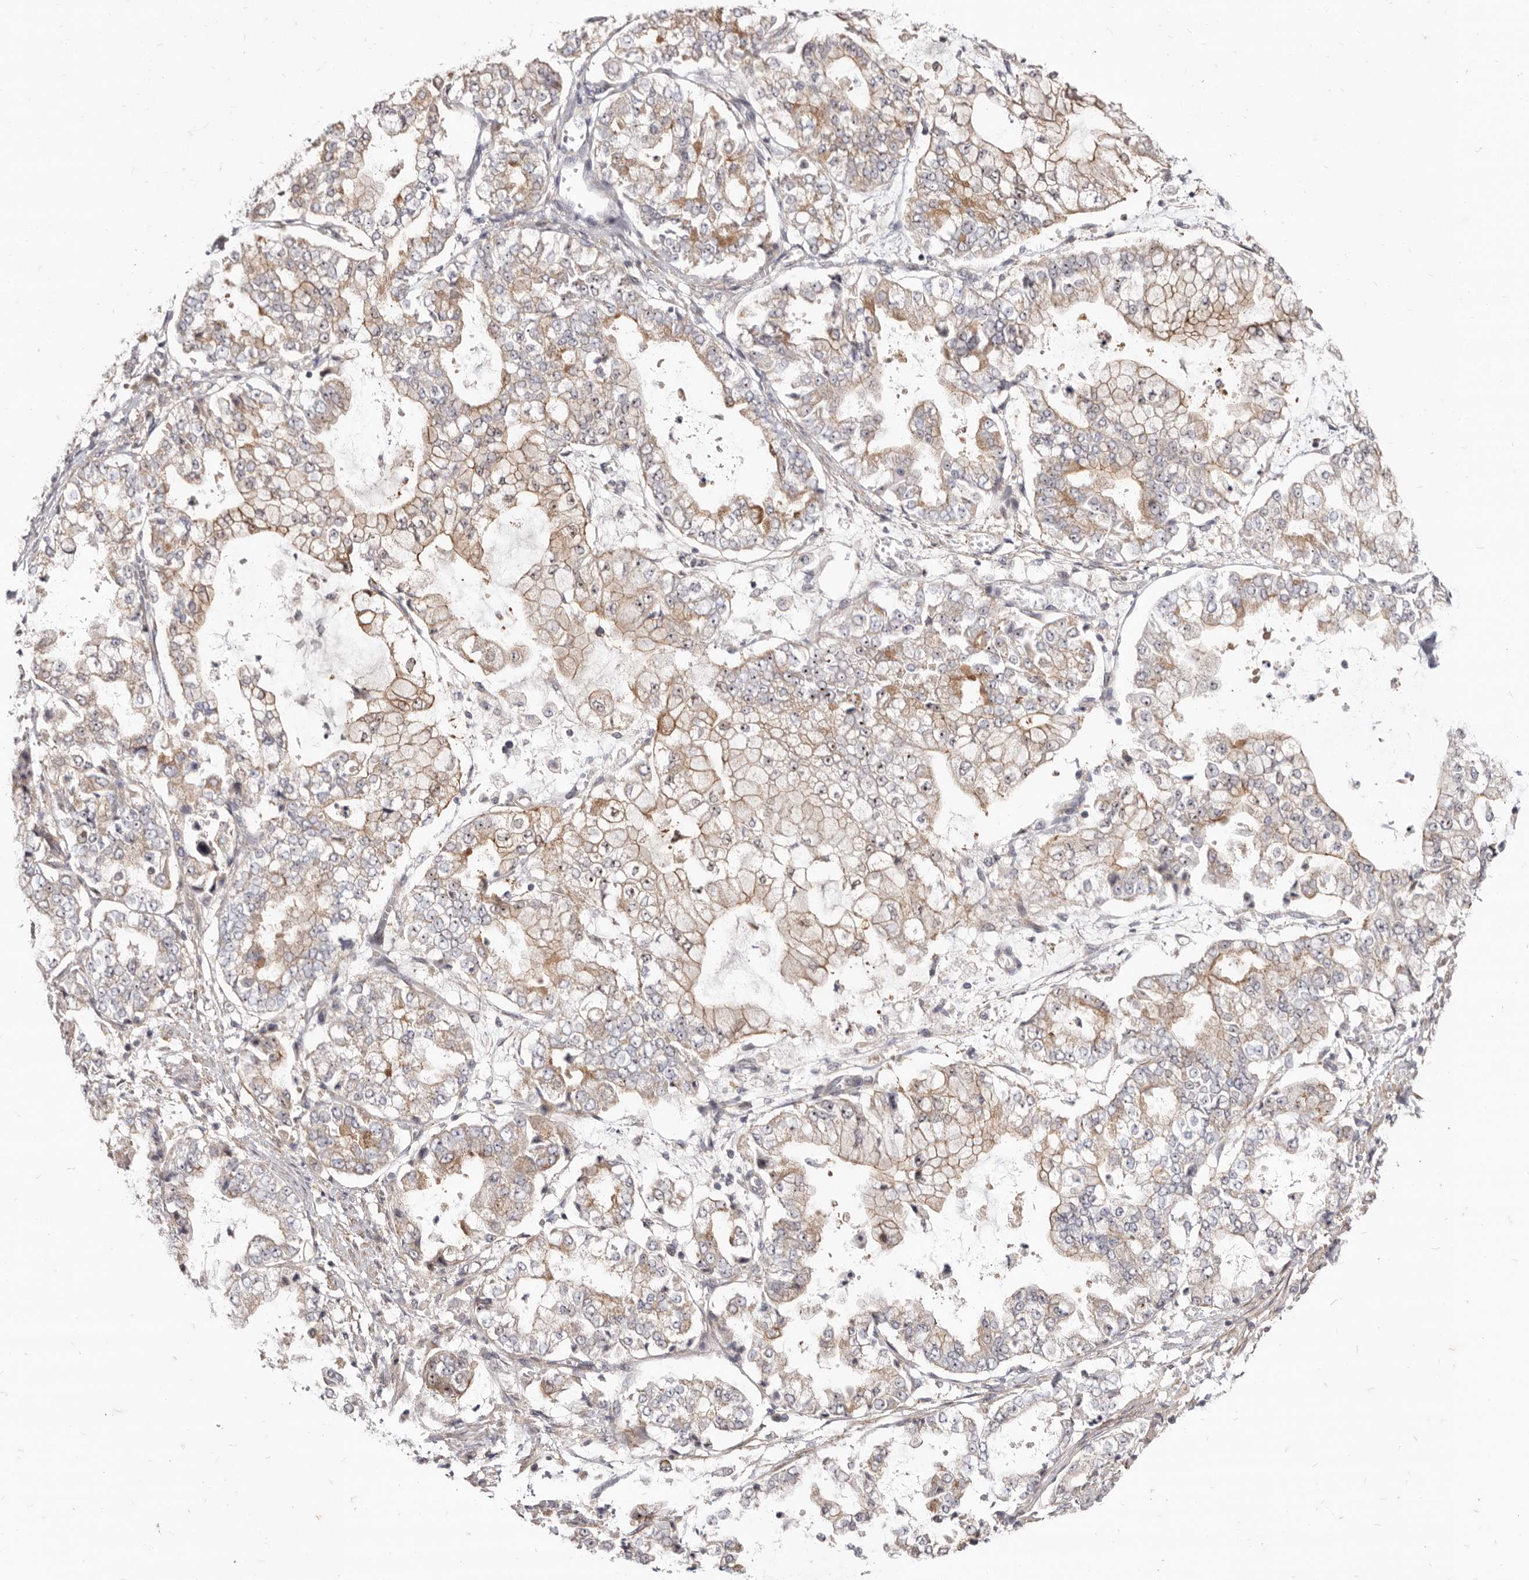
{"staining": {"intensity": "moderate", "quantity": "25%-75%", "location": "cytoplasmic/membranous"}, "tissue": "stomach cancer", "cell_type": "Tumor cells", "image_type": "cancer", "snomed": [{"axis": "morphology", "description": "Adenocarcinoma, NOS"}, {"axis": "topography", "description": "Stomach"}], "caption": "Immunohistochemistry staining of stomach adenocarcinoma, which exhibits medium levels of moderate cytoplasmic/membranous expression in about 25%-75% of tumor cells indicating moderate cytoplasmic/membranous protein staining. The staining was performed using DAB (brown) for protein detection and nuclei were counterstained in hematoxylin (blue).", "gene": "GPATCH4", "patient": {"sex": "male", "age": 76}}